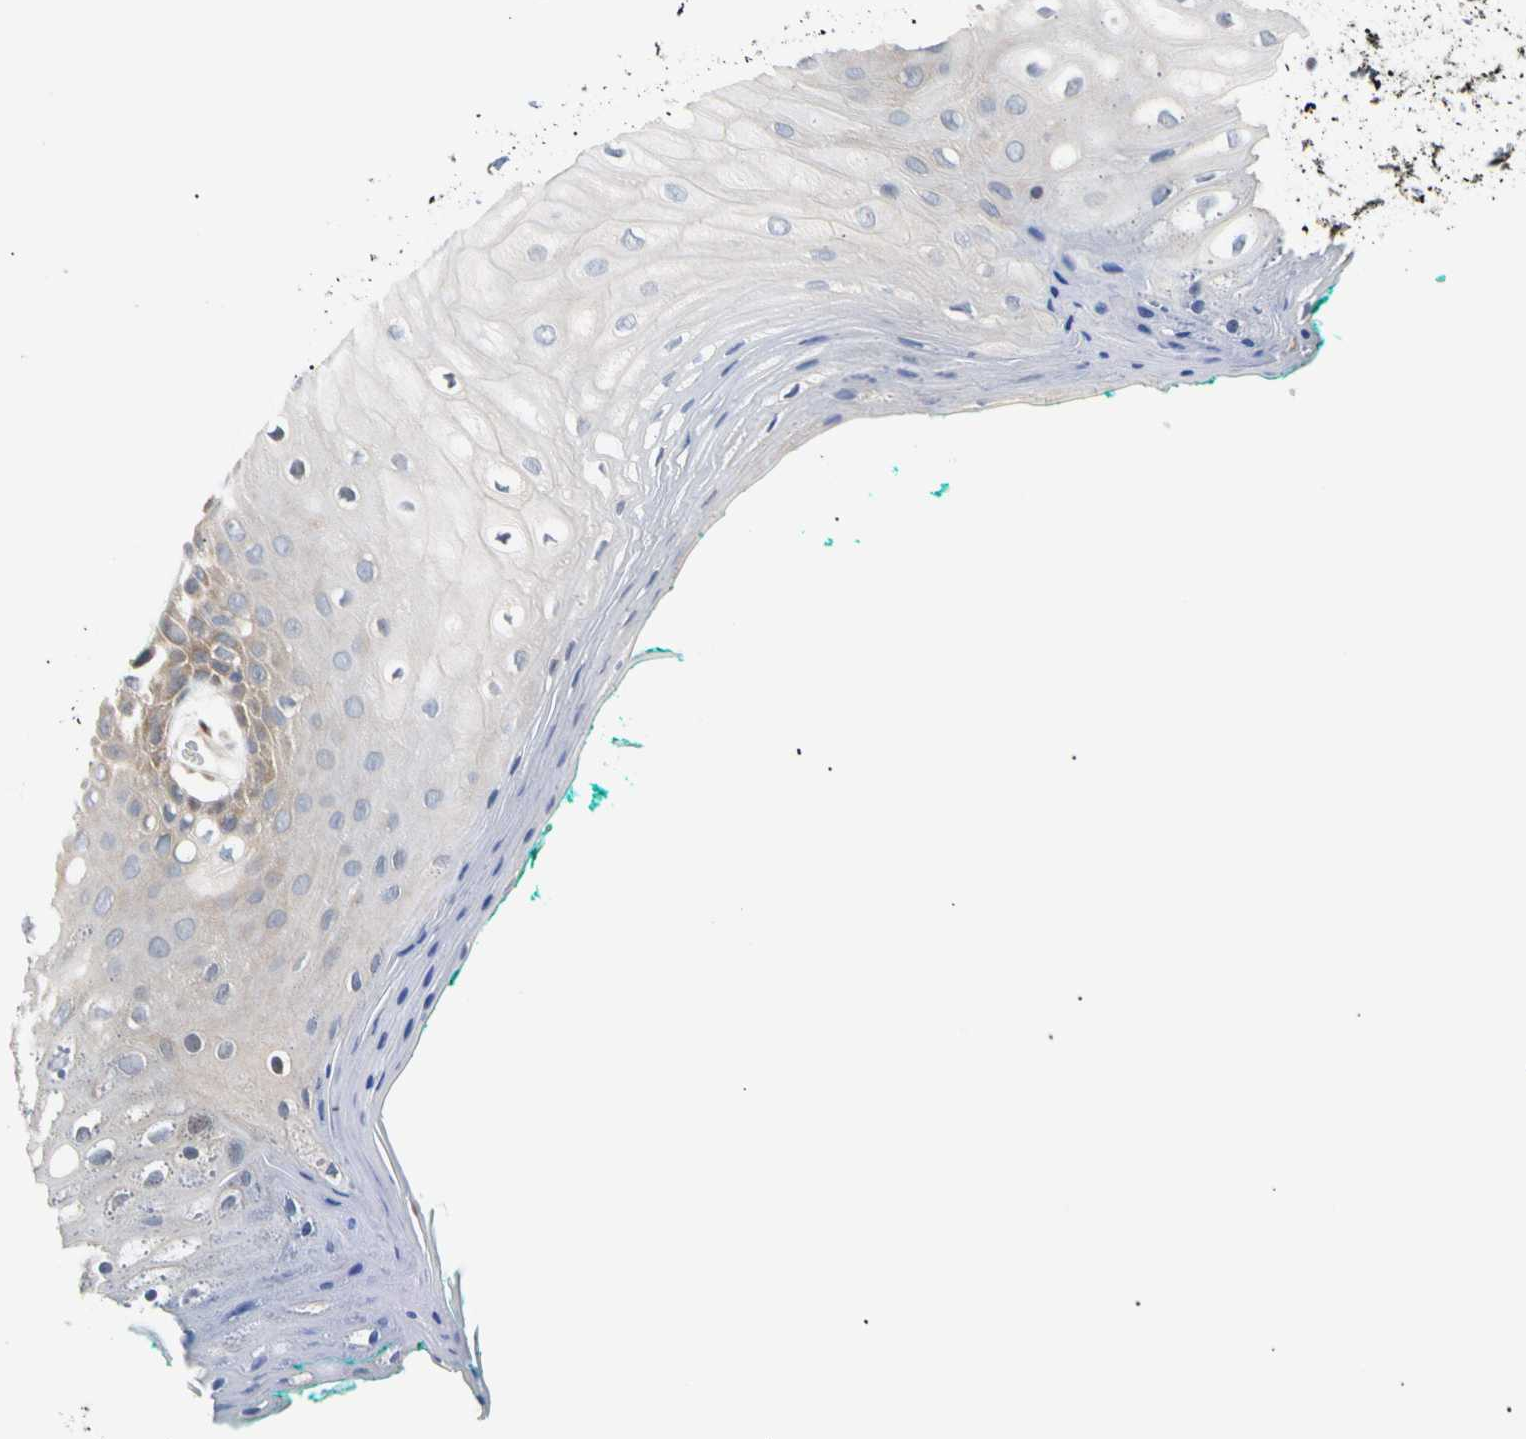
{"staining": {"intensity": "weak", "quantity": "<25%", "location": "cytoplasmic/membranous"}, "tissue": "oral mucosa", "cell_type": "Squamous epithelial cells", "image_type": "normal", "snomed": [{"axis": "morphology", "description": "Normal tissue, NOS"}, {"axis": "morphology", "description": "Squamous cell carcinoma, NOS"}, {"axis": "topography", "description": "Skeletal muscle"}, {"axis": "topography", "description": "Oral tissue"}, {"axis": "topography", "description": "Head-Neck"}], "caption": "Squamous epithelial cells show no significant staining in unremarkable oral mucosa. Brightfield microscopy of immunohistochemistry (IHC) stained with DAB (brown) and hematoxylin (blue), captured at high magnification.", "gene": "SEC23B", "patient": {"sex": "female", "age": 84}}